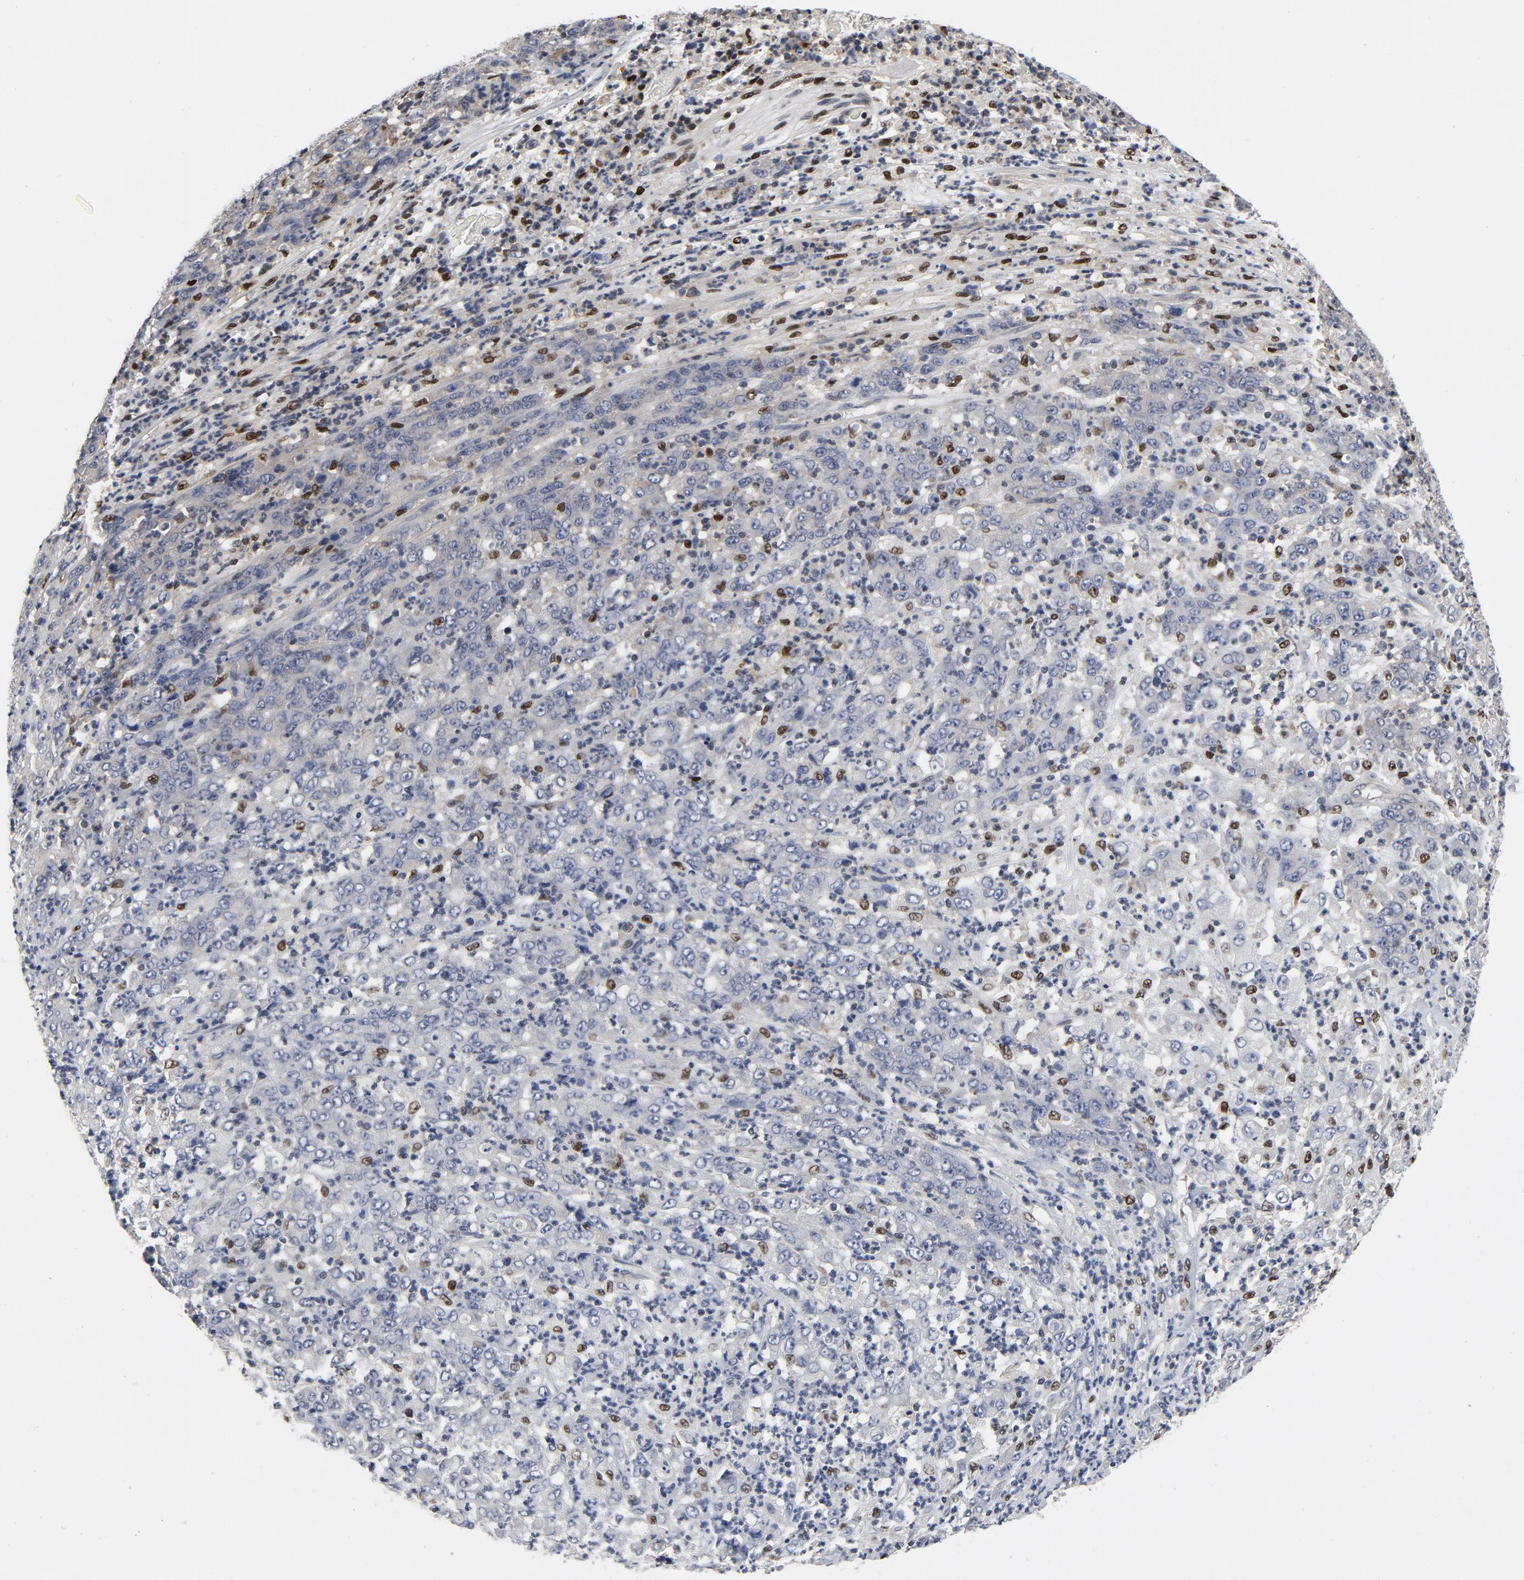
{"staining": {"intensity": "negative", "quantity": "none", "location": "none"}, "tissue": "stomach cancer", "cell_type": "Tumor cells", "image_type": "cancer", "snomed": [{"axis": "morphology", "description": "Adenocarcinoma, NOS"}, {"axis": "topography", "description": "Stomach, lower"}], "caption": "Immunohistochemistry (IHC) image of stomach cancer stained for a protein (brown), which demonstrates no staining in tumor cells.", "gene": "NFKB1", "patient": {"sex": "female", "age": 71}}